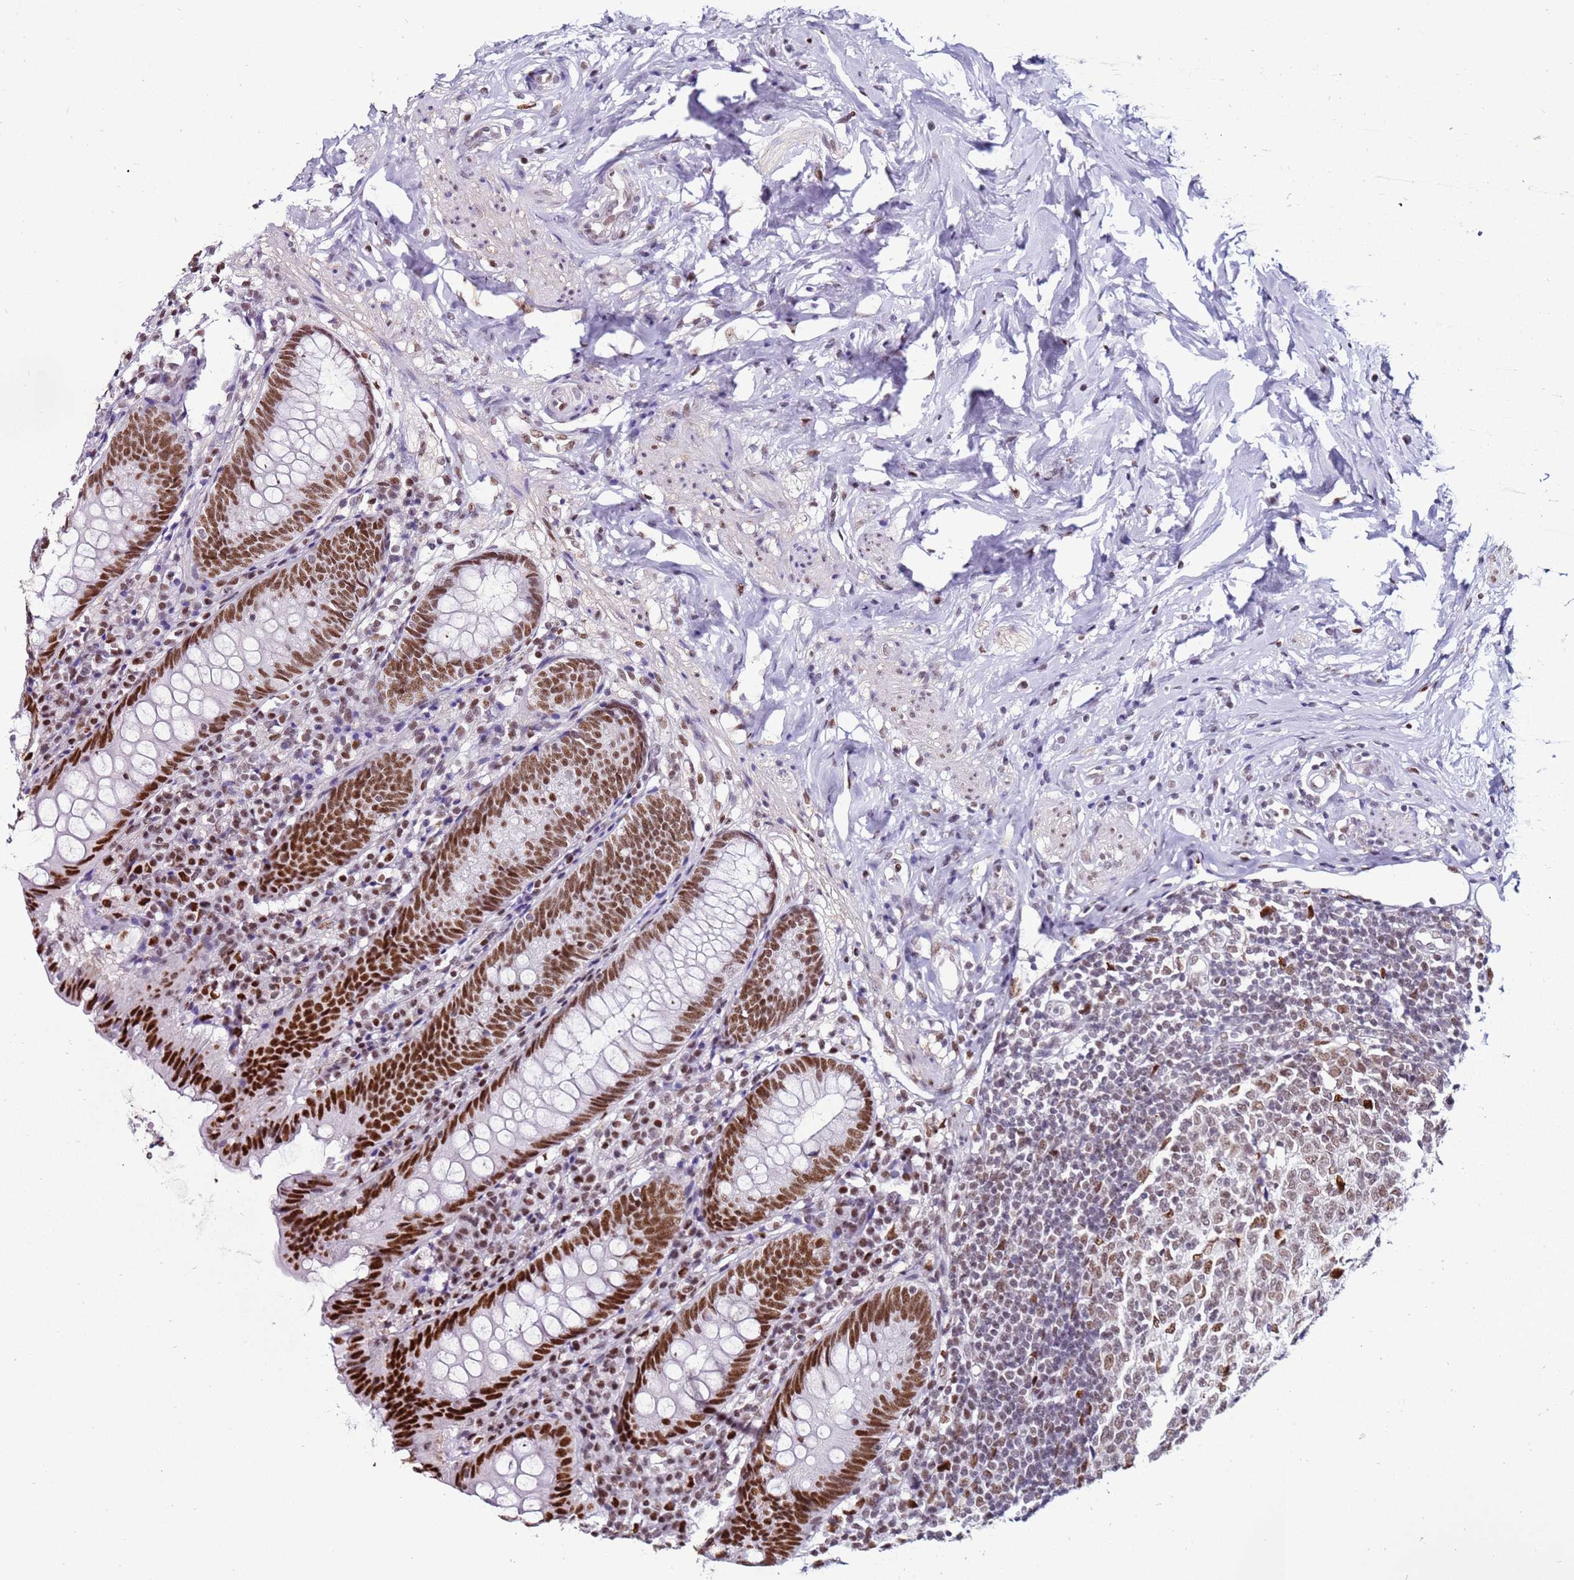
{"staining": {"intensity": "strong", "quantity": ">75%", "location": "nuclear"}, "tissue": "appendix", "cell_type": "Glandular cells", "image_type": "normal", "snomed": [{"axis": "morphology", "description": "Normal tissue, NOS"}, {"axis": "topography", "description": "Appendix"}], "caption": "Strong nuclear staining is present in about >75% of glandular cells in benign appendix.", "gene": "KPNA4", "patient": {"sex": "female", "age": 54}}